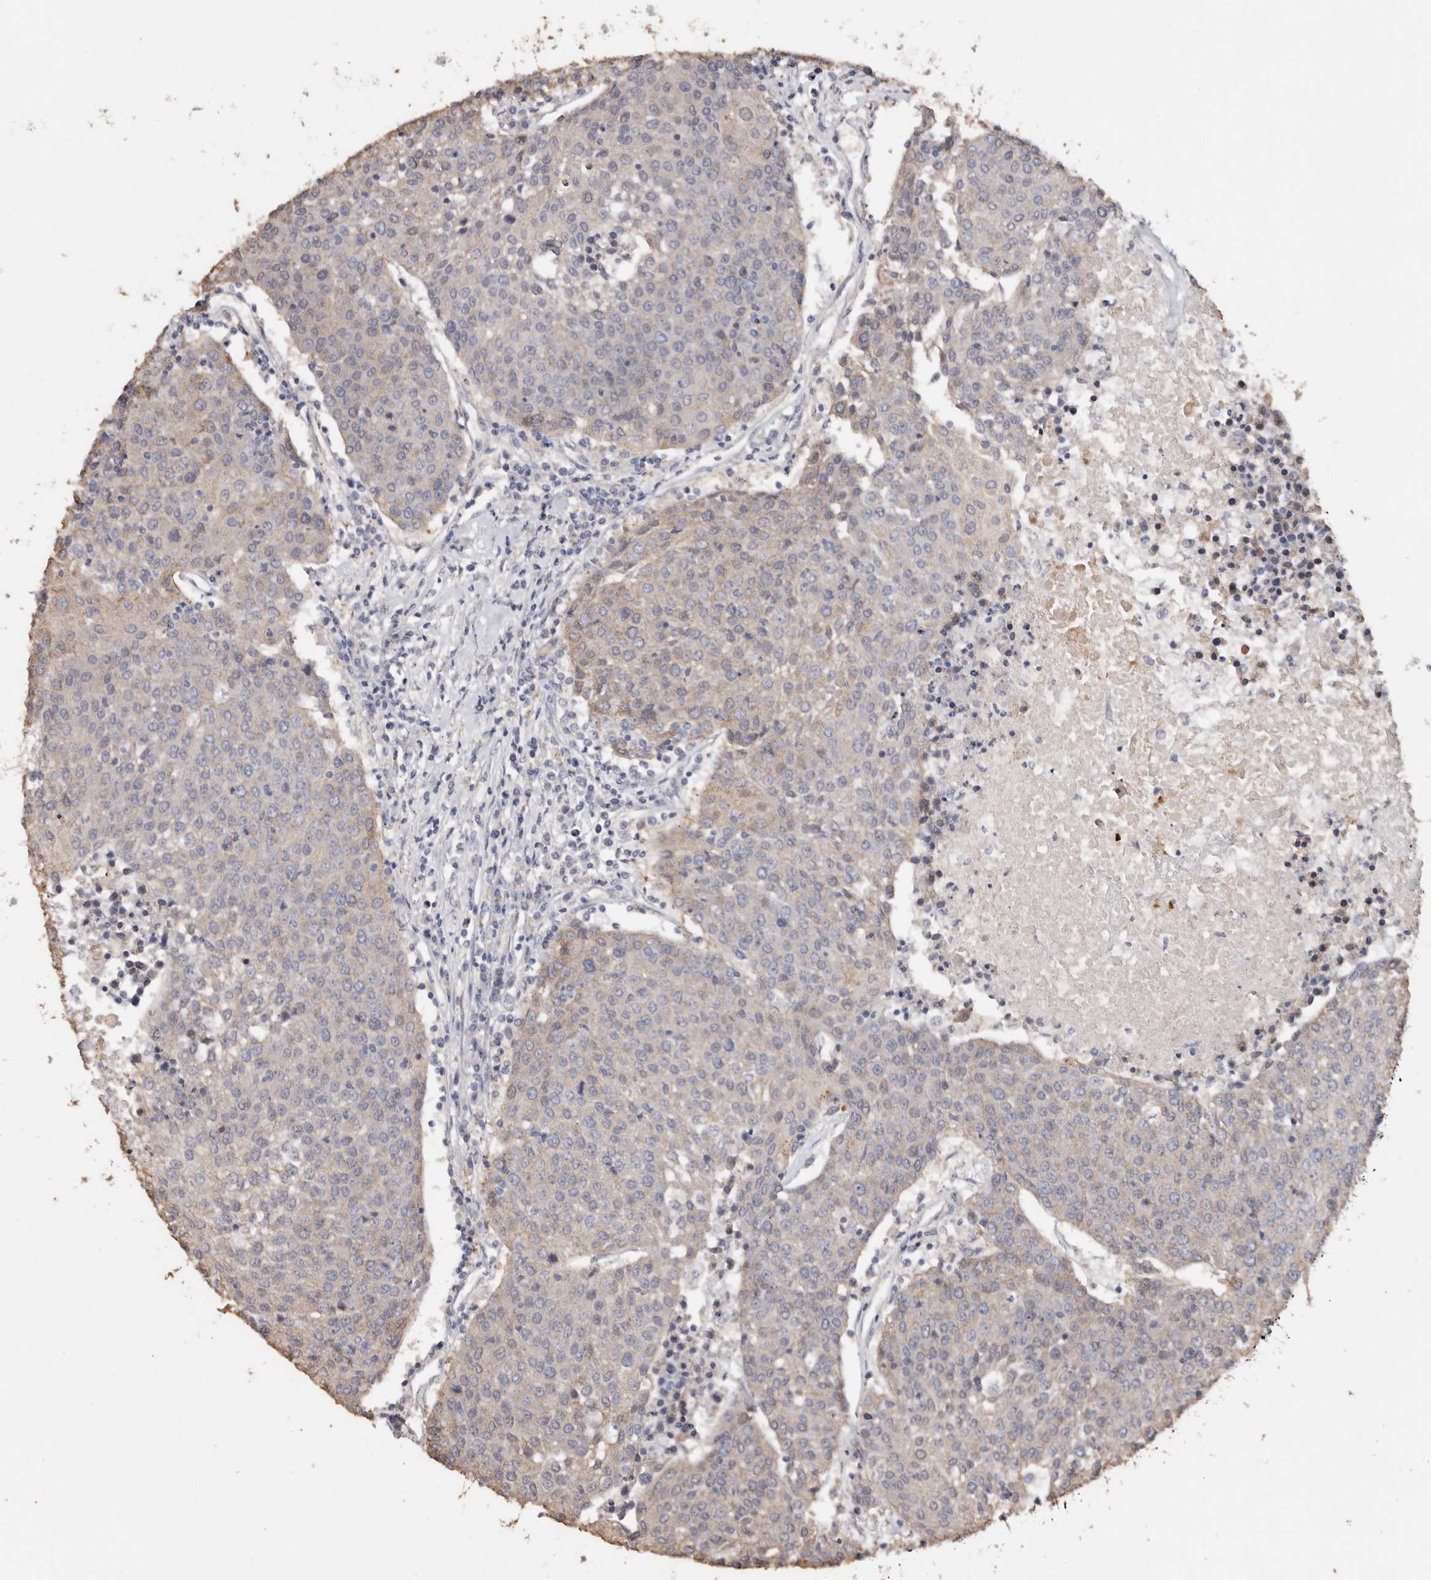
{"staining": {"intensity": "weak", "quantity": "<25%", "location": "cytoplasmic/membranous"}, "tissue": "urothelial cancer", "cell_type": "Tumor cells", "image_type": "cancer", "snomed": [{"axis": "morphology", "description": "Urothelial carcinoma, High grade"}, {"axis": "topography", "description": "Urinary bladder"}], "caption": "A histopathology image of urothelial carcinoma (high-grade) stained for a protein exhibits no brown staining in tumor cells.", "gene": "GRAMD2A", "patient": {"sex": "female", "age": 85}}